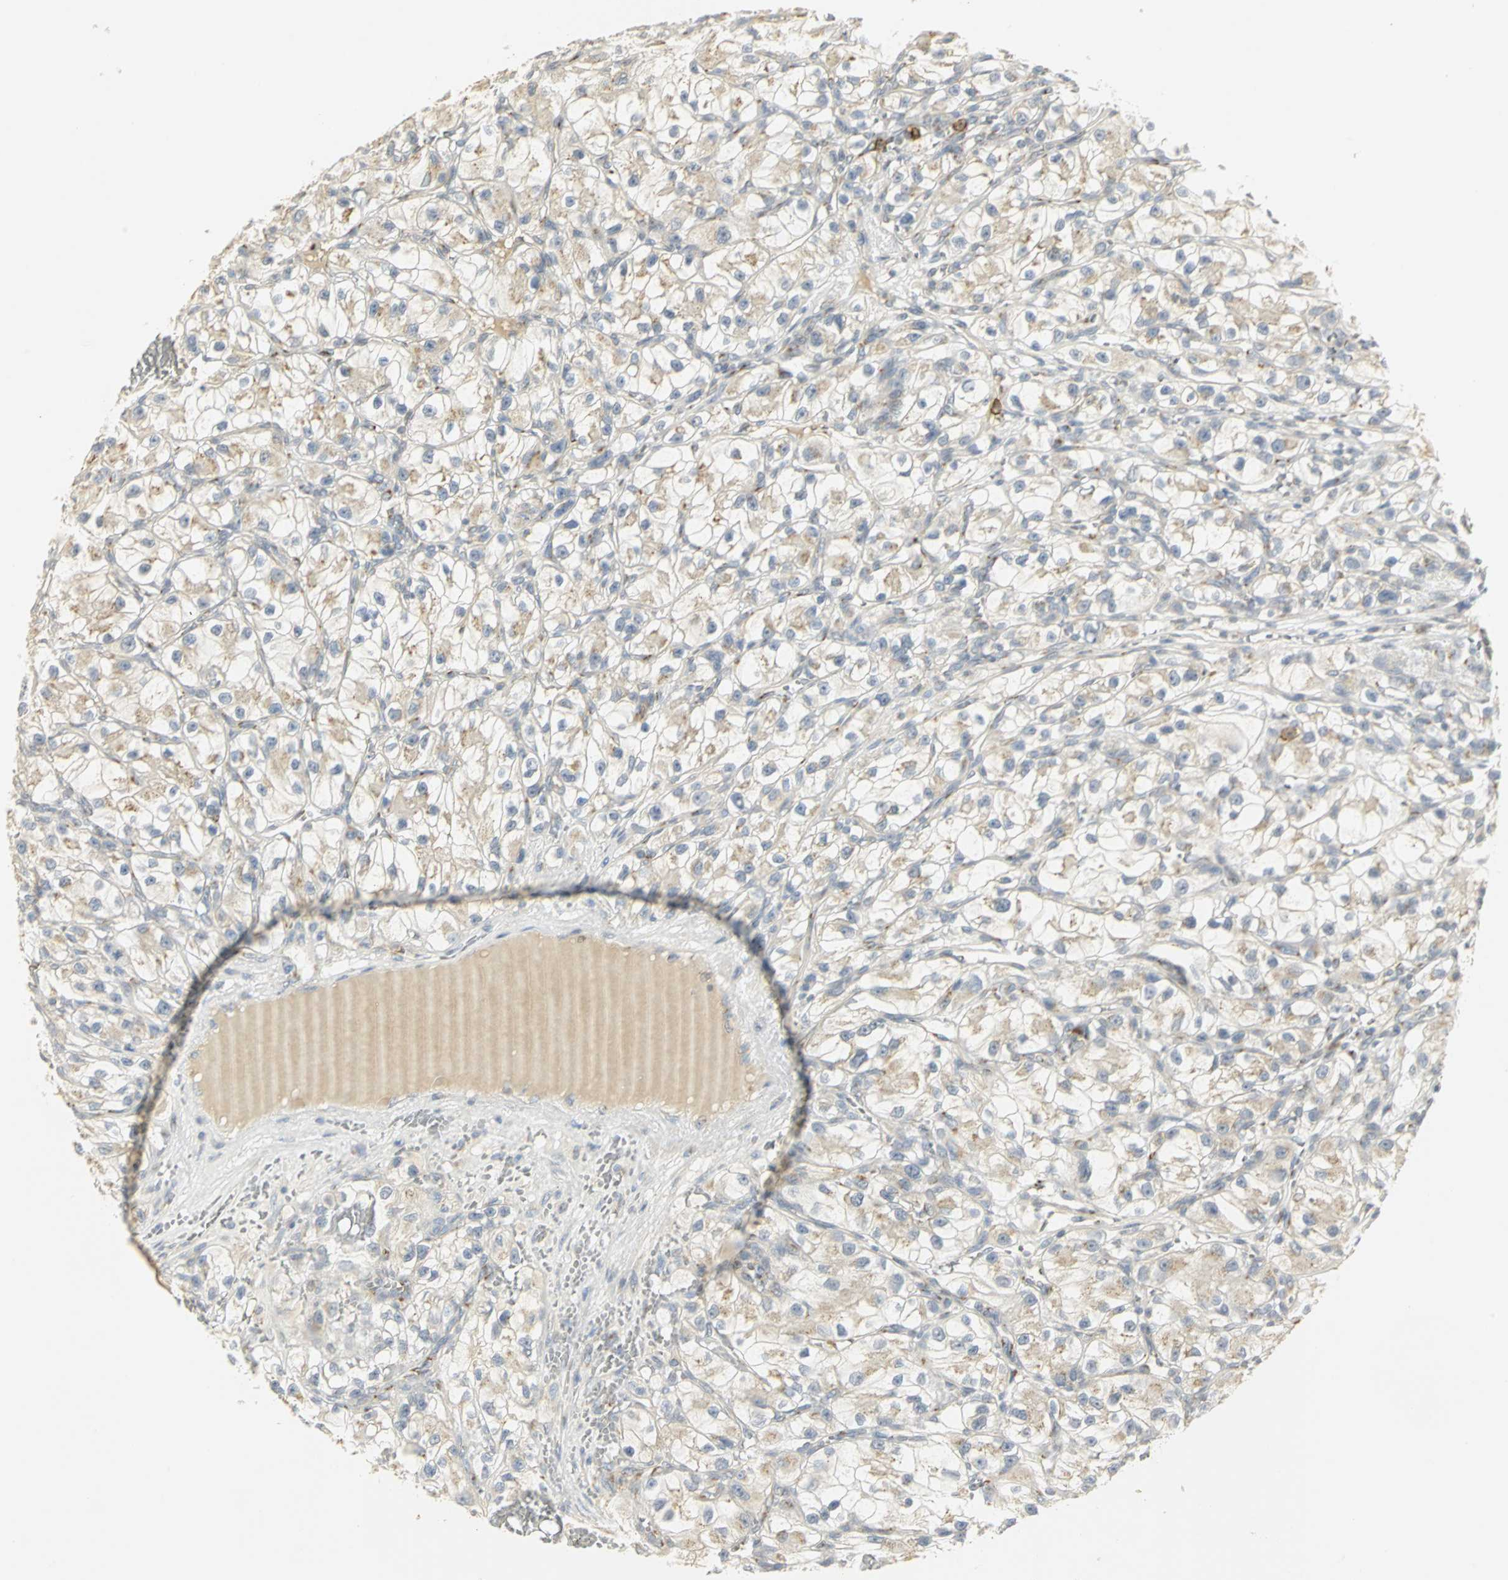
{"staining": {"intensity": "weak", "quantity": "25%-75%", "location": "cytoplasmic/membranous"}, "tissue": "renal cancer", "cell_type": "Tumor cells", "image_type": "cancer", "snomed": [{"axis": "morphology", "description": "Adenocarcinoma, NOS"}, {"axis": "topography", "description": "Kidney"}], "caption": "Weak cytoplasmic/membranous expression is appreciated in about 25%-75% of tumor cells in renal cancer.", "gene": "TM9SF2", "patient": {"sex": "female", "age": 57}}